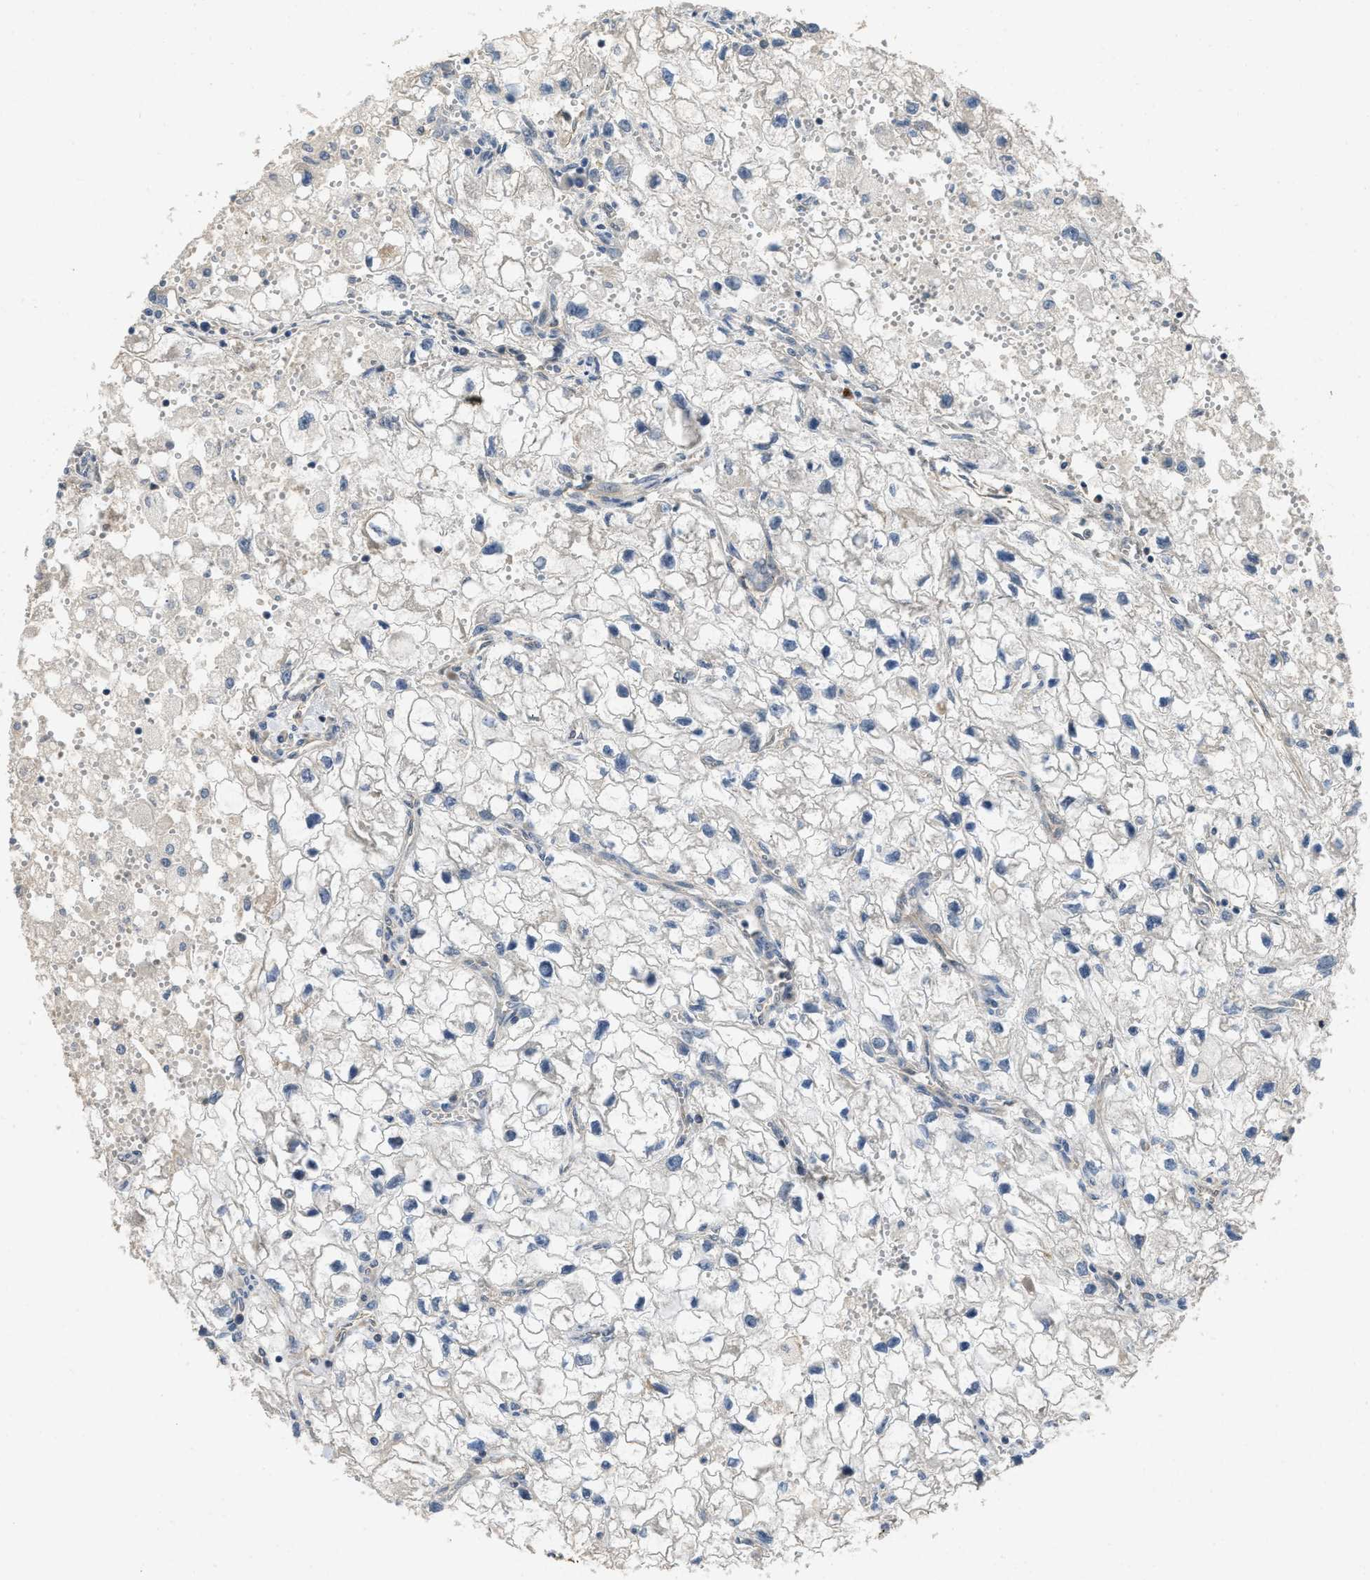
{"staining": {"intensity": "negative", "quantity": "none", "location": "none"}, "tissue": "renal cancer", "cell_type": "Tumor cells", "image_type": "cancer", "snomed": [{"axis": "morphology", "description": "Adenocarcinoma, NOS"}, {"axis": "topography", "description": "Kidney"}], "caption": "IHC image of human adenocarcinoma (renal) stained for a protein (brown), which exhibits no positivity in tumor cells.", "gene": "PPP3CA", "patient": {"sex": "female", "age": 70}}